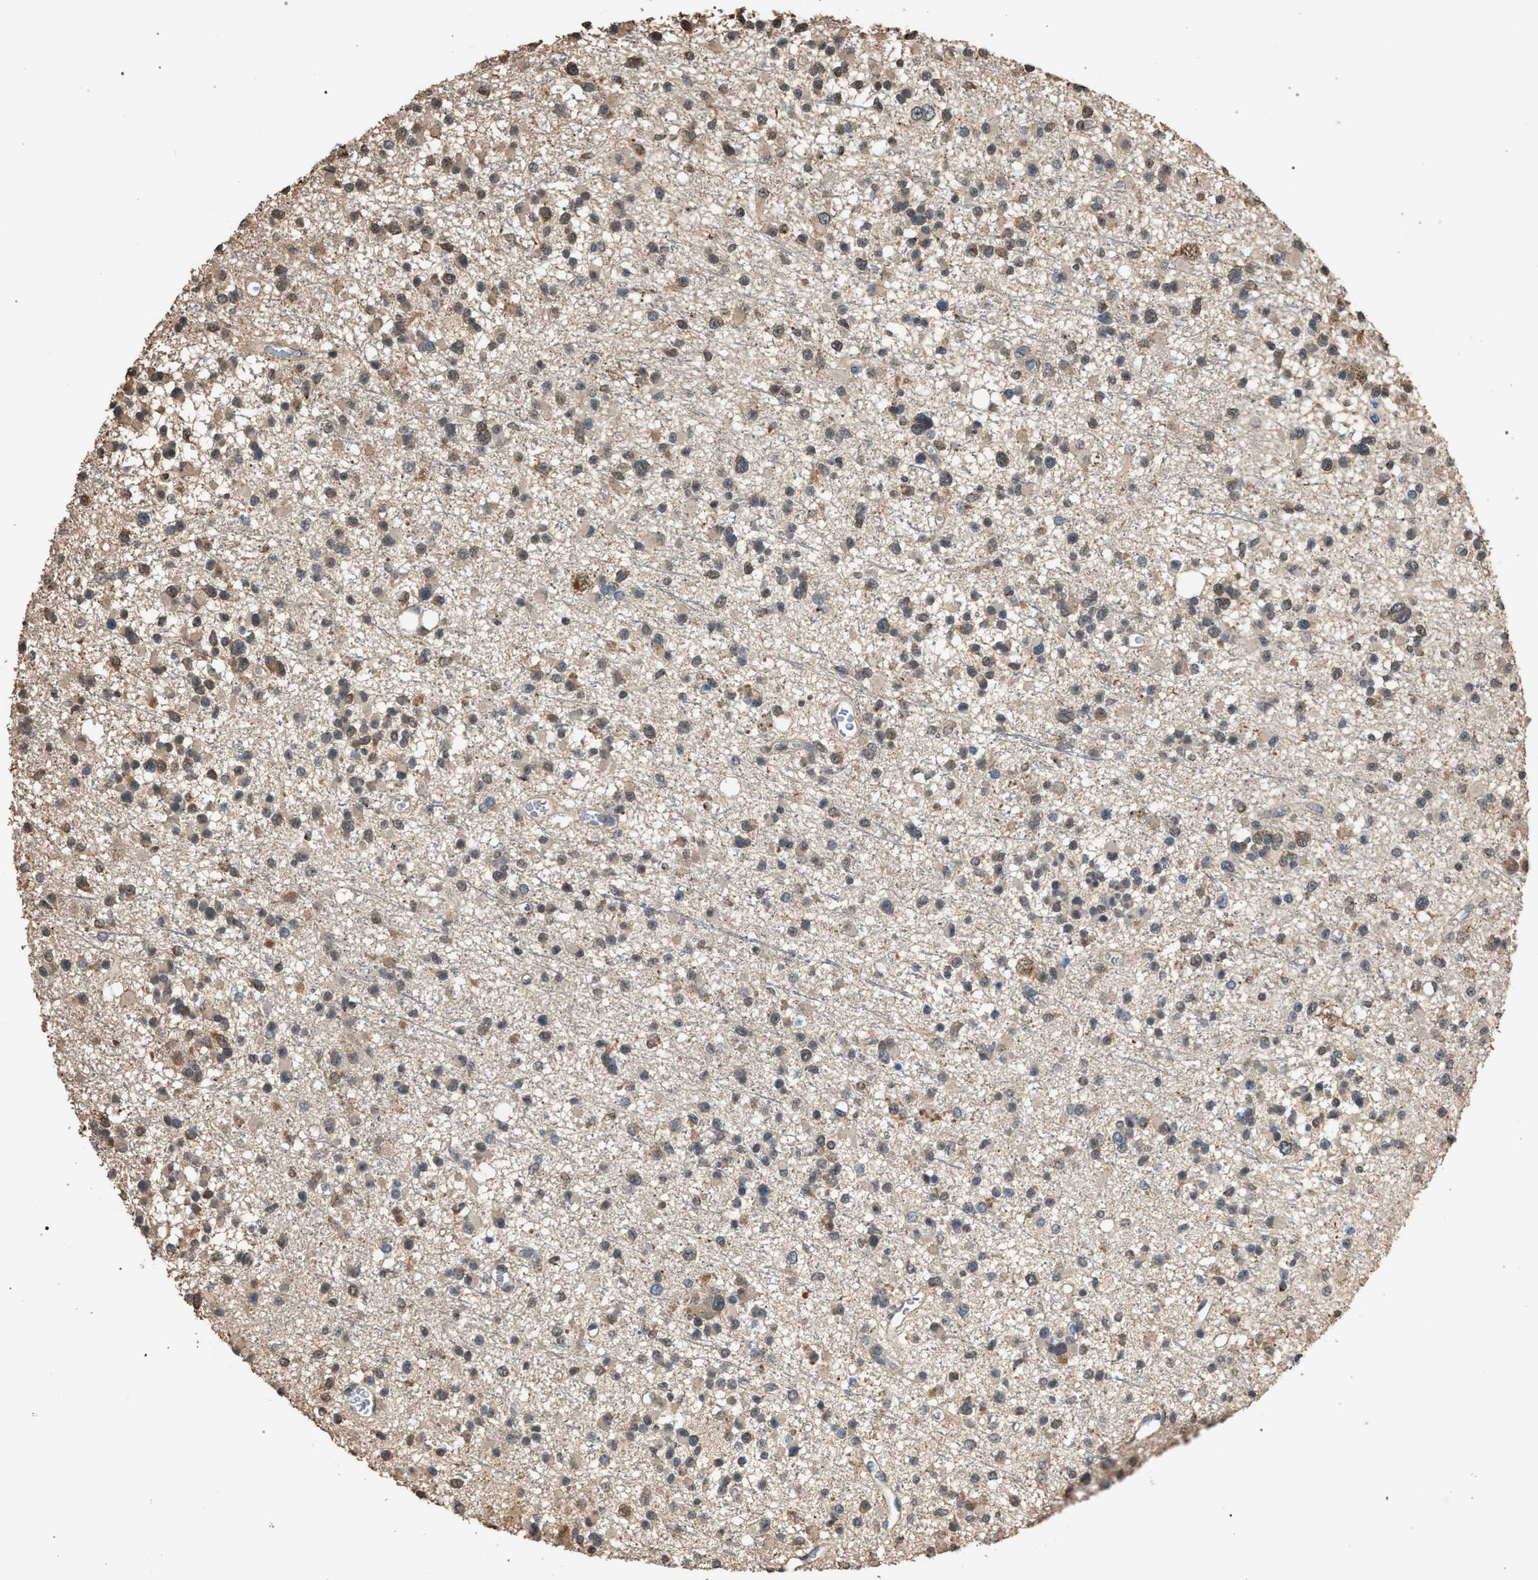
{"staining": {"intensity": "weak", "quantity": "25%-75%", "location": "cytoplasmic/membranous,nuclear"}, "tissue": "glioma", "cell_type": "Tumor cells", "image_type": "cancer", "snomed": [{"axis": "morphology", "description": "Glioma, malignant, Low grade"}, {"axis": "topography", "description": "Brain"}], "caption": "Low-grade glioma (malignant) stained with immunohistochemistry (IHC) shows weak cytoplasmic/membranous and nuclear expression in about 25%-75% of tumor cells. Using DAB (3,3'-diaminobenzidine) (brown) and hematoxylin (blue) stains, captured at high magnification using brightfield microscopy.", "gene": "NAA35", "patient": {"sex": "female", "age": 22}}